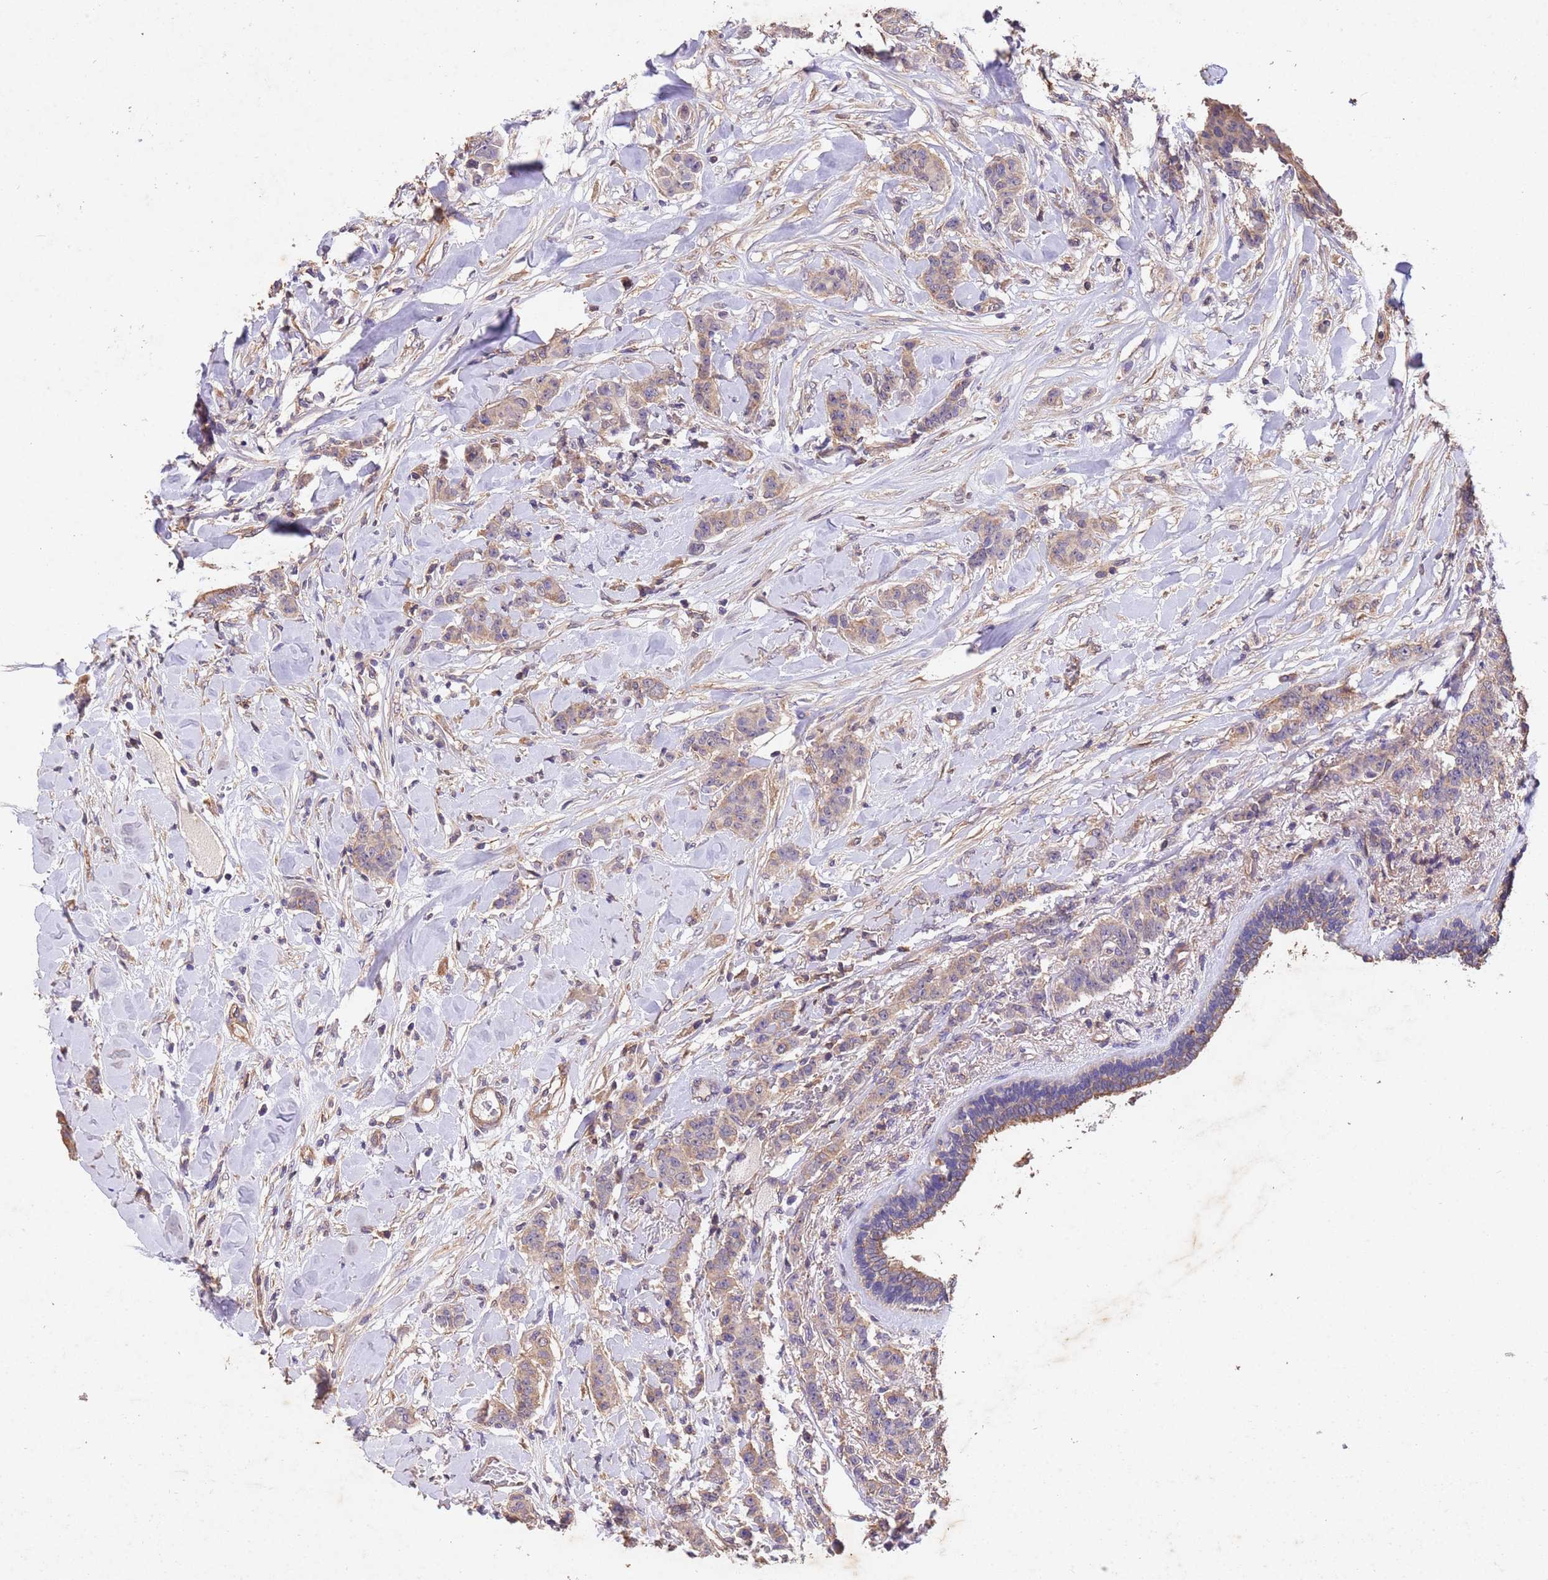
{"staining": {"intensity": "moderate", "quantity": ">75%", "location": "cytoplasmic/membranous"}, "tissue": "breast cancer", "cell_type": "Tumor cells", "image_type": "cancer", "snomed": [{"axis": "morphology", "description": "Duct carcinoma"}, {"axis": "topography", "description": "Breast"}], "caption": "Immunohistochemistry (DAB (3,3'-diaminobenzidine)) staining of breast cancer (infiltrating ductal carcinoma) shows moderate cytoplasmic/membranous protein positivity in about >75% of tumor cells.", "gene": "MTX3", "patient": {"sex": "female", "age": 40}}